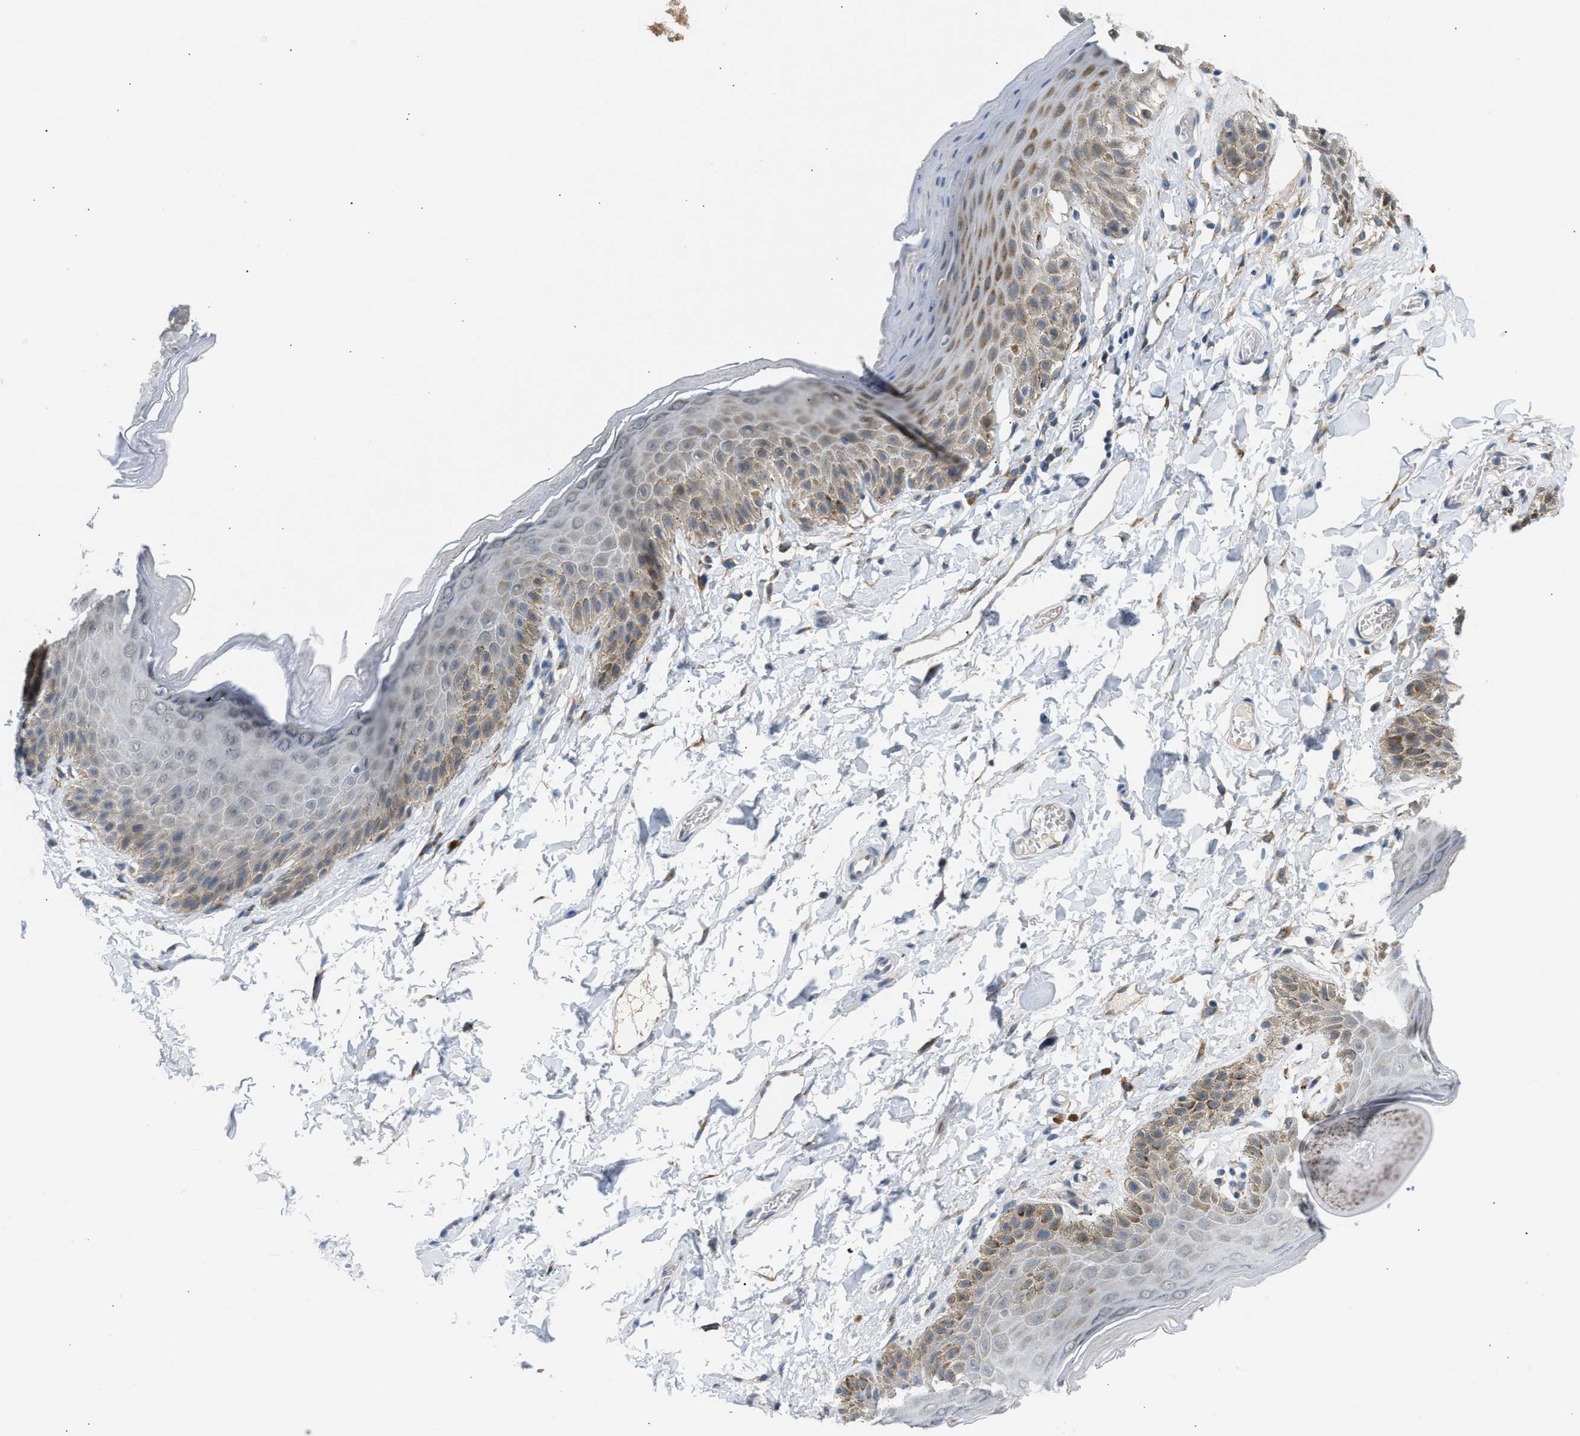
{"staining": {"intensity": "moderate", "quantity": "<25%", "location": "cytoplasmic/membranous"}, "tissue": "skin", "cell_type": "Epidermal cells", "image_type": "normal", "snomed": [{"axis": "morphology", "description": "Normal tissue, NOS"}, {"axis": "topography", "description": "Anal"}], "caption": "Moderate cytoplasmic/membranous protein positivity is seen in about <25% of epidermal cells in skin.", "gene": "KCNC2", "patient": {"sex": "male", "age": 44}}